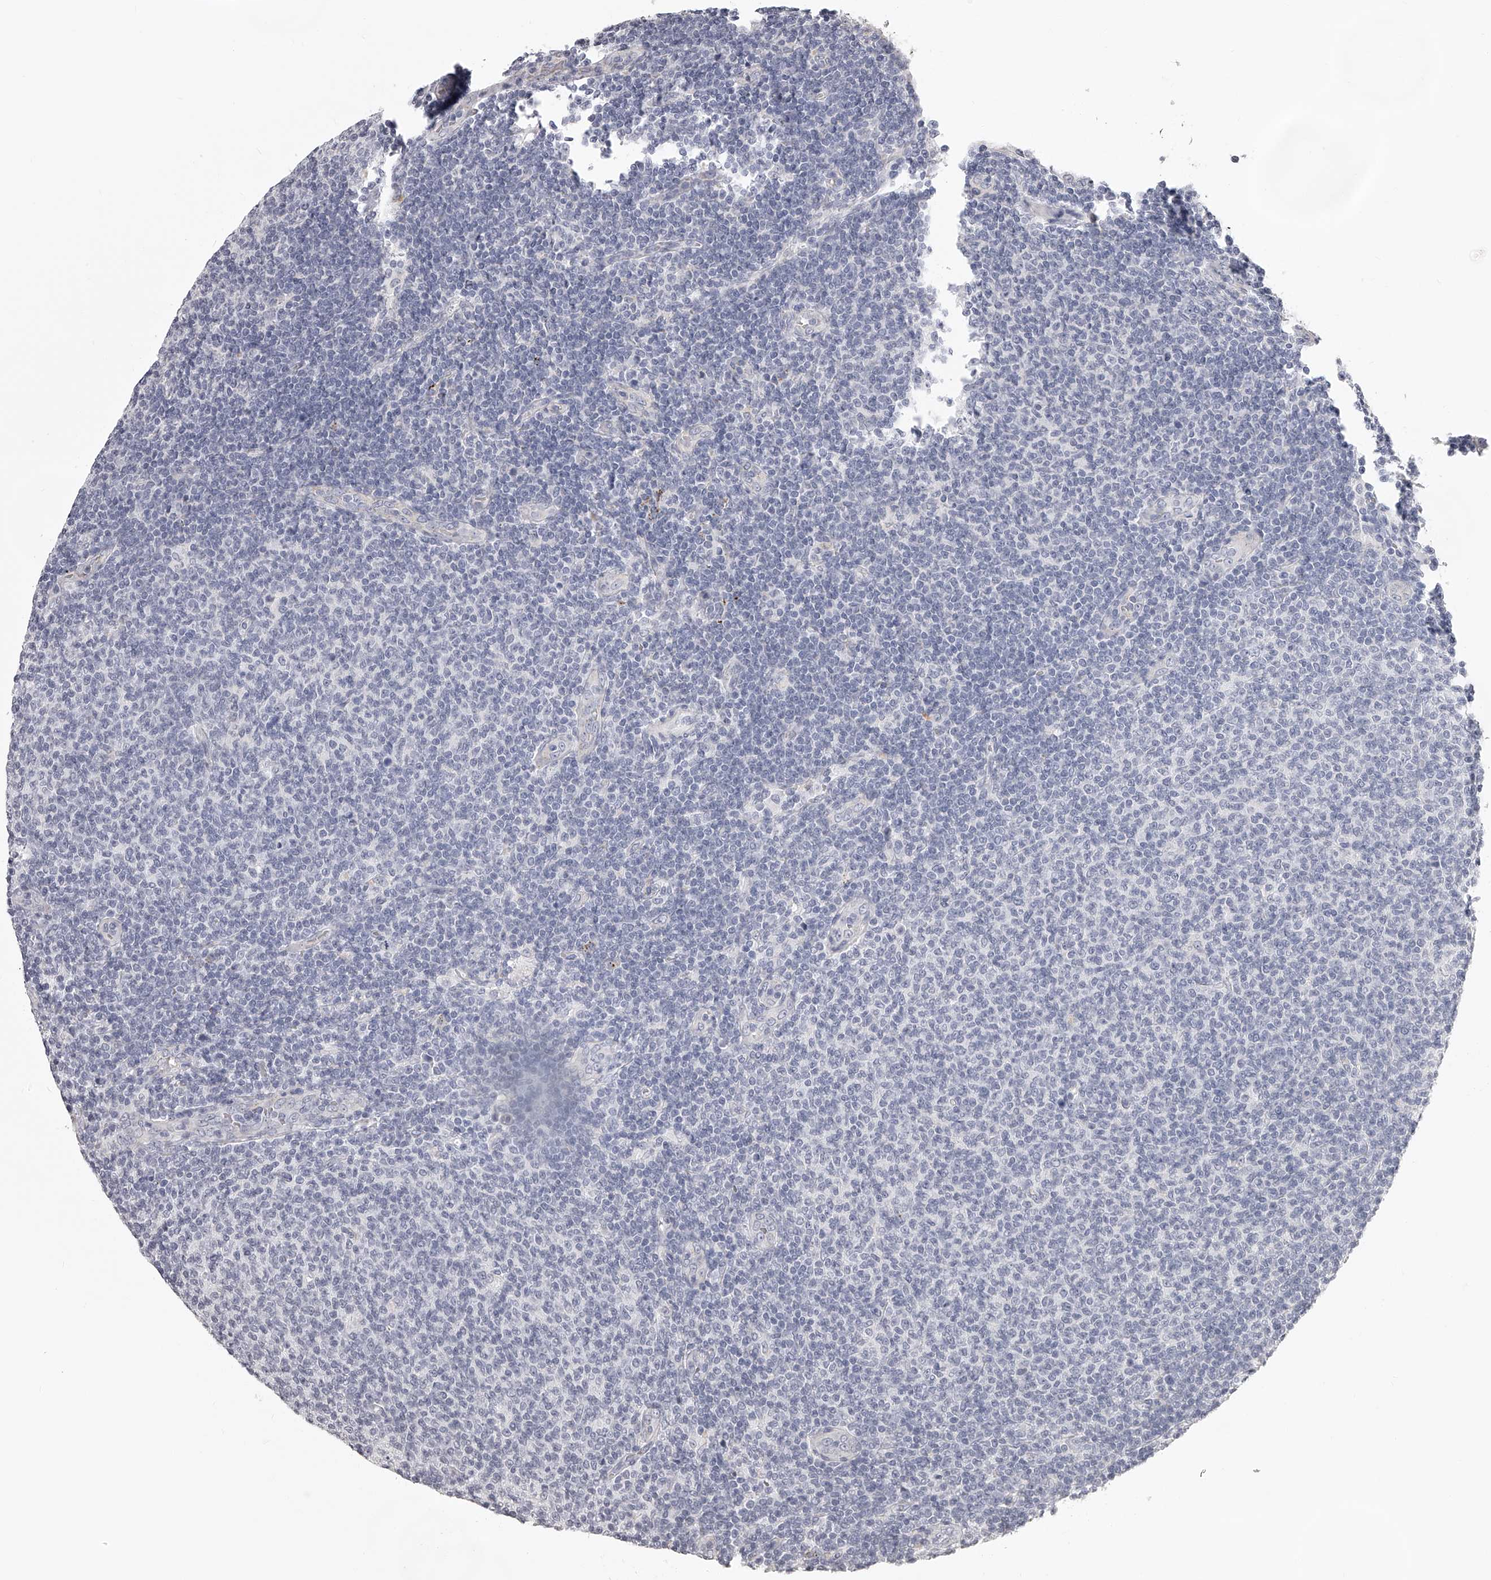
{"staining": {"intensity": "negative", "quantity": "none", "location": "none"}, "tissue": "lymphoma", "cell_type": "Tumor cells", "image_type": "cancer", "snomed": [{"axis": "morphology", "description": "Malignant lymphoma, non-Hodgkin's type, Low grade"}, {"axis": "topography", "description": "Lymph node"}], "caption": "This micrograph is of malignant lymphoma, non-Hodgkin's type (low-grade) stained with immunohistochemistry to label a protein in brown with the nuclei are counter-stained blue. There is no positivity in tumor cells.", "gene": "DMRT1", "patient": {"sex": "male", "age": 66}}